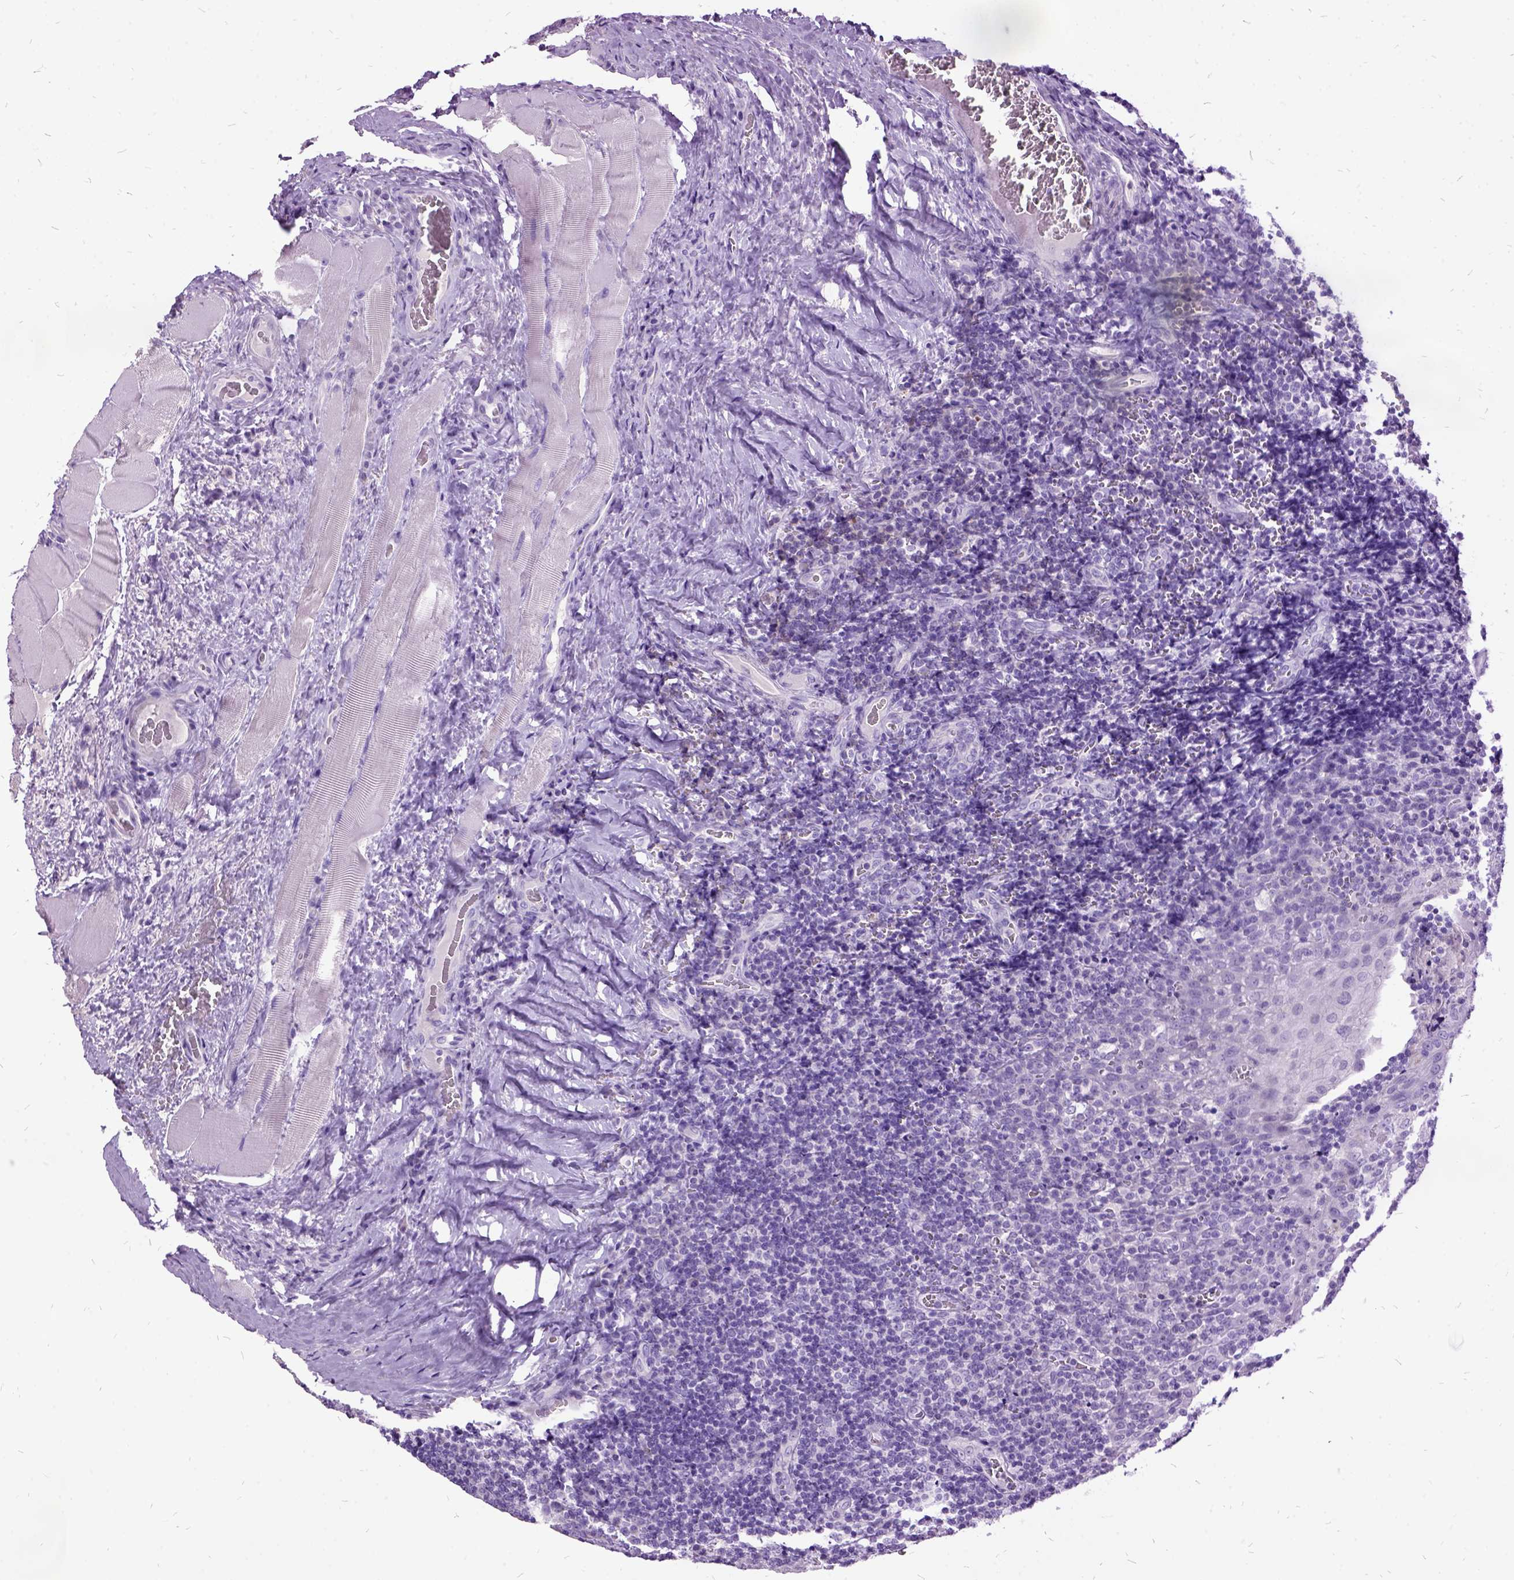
{"staining": {"intensity": "negative", "quantity": "none", "location": "none"}, "tissue": "tonsil", "cell_type": "Germinal center cells", "image_type": "normal", "snomed": [{"axis": "morphology", "description": "Normal tissue, NOS"}, {"axis": "morphology", "description": "Inflammation, NOS"}, {"axis": "topography", "description": "Tonsil"}], "caption": "Immunohistochemistry photomicrograph of benign tonsil stained for a protein (brown), which exhibits no staining in germinal center cells.", "gene": "MME", "patient": {"sex": "female", "age": 31}}